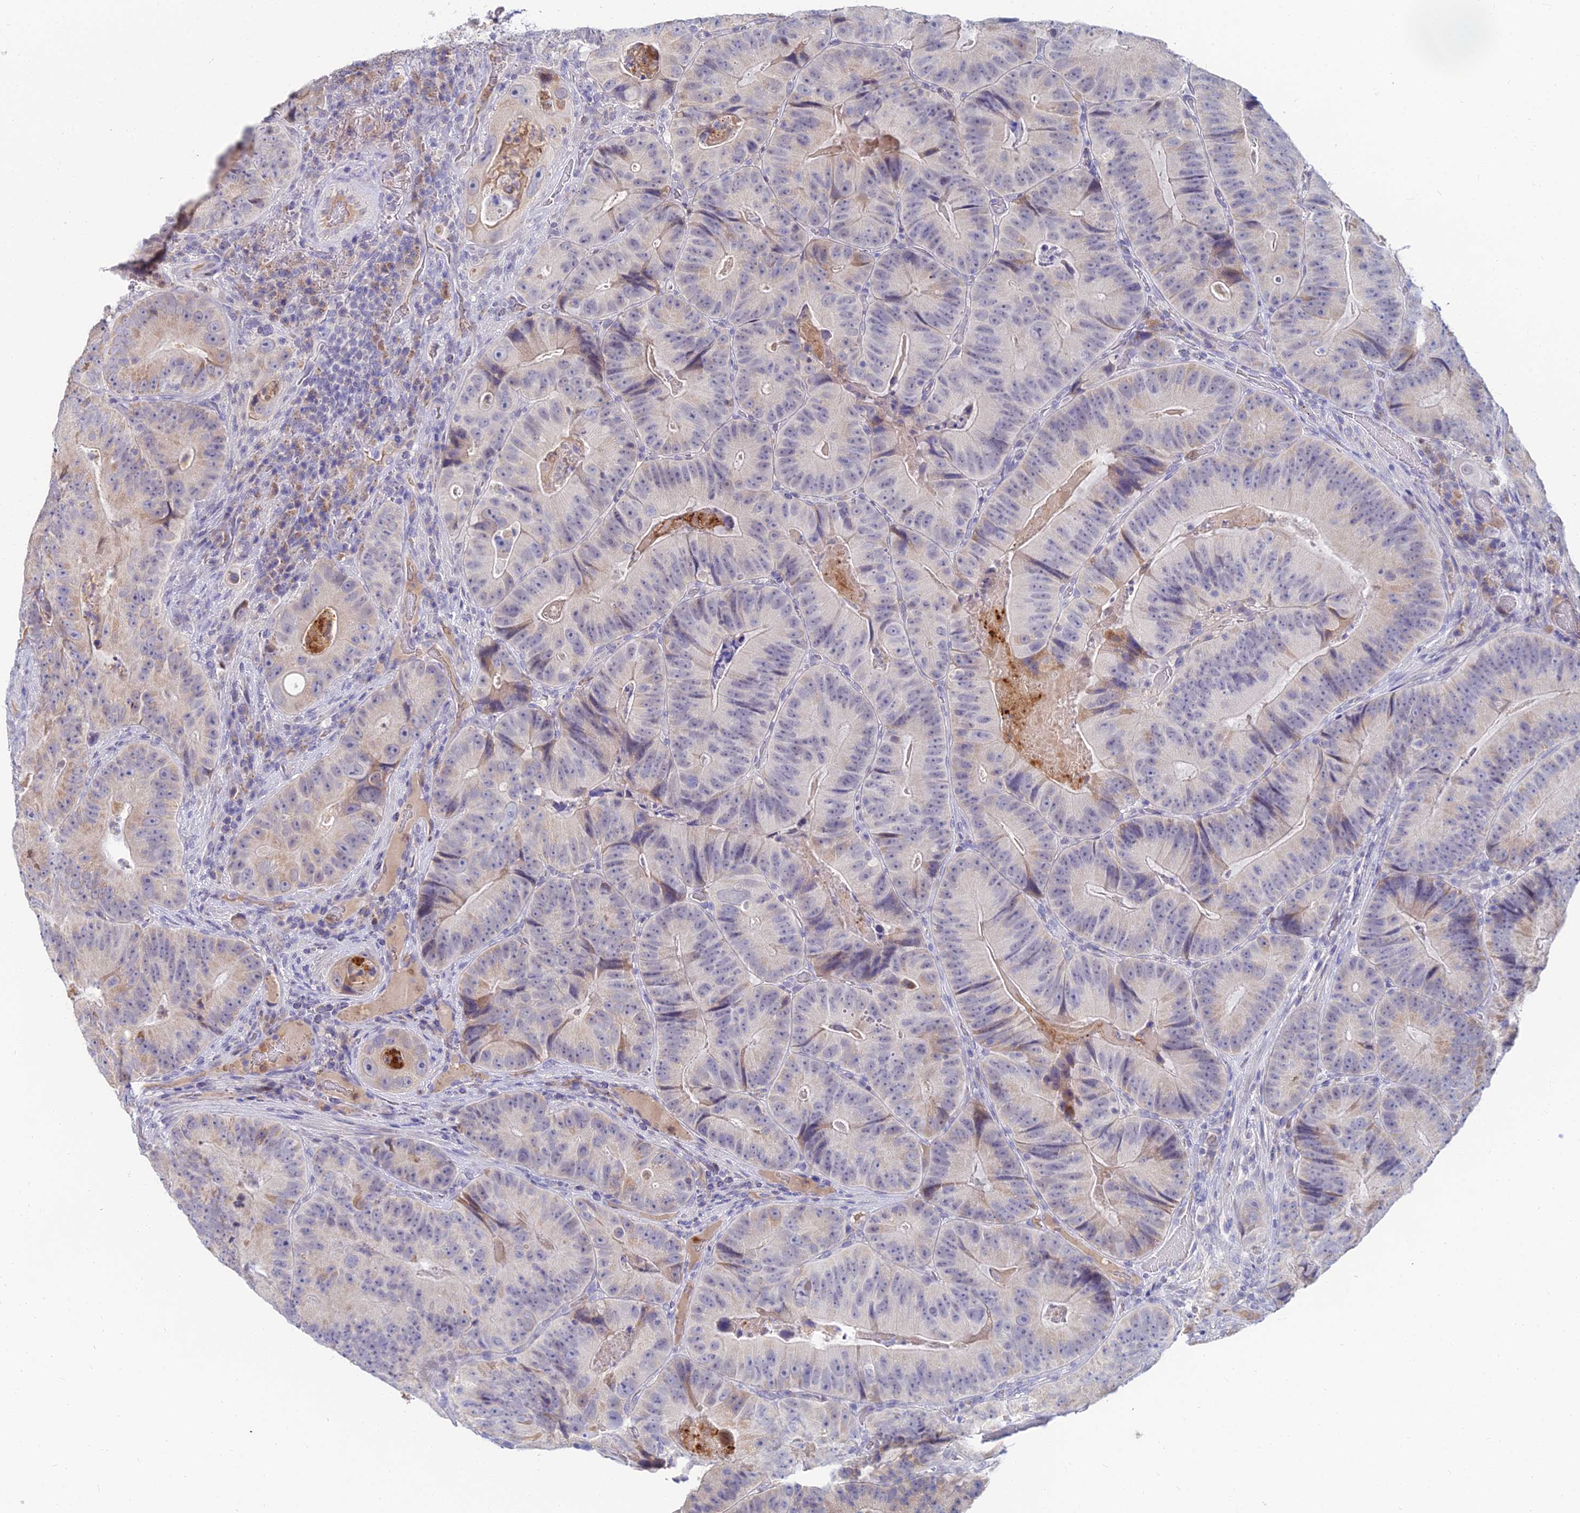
{"staining": {"intensity": "negative", "quantity": "none", "location": "none"}, "tissue": "colorectal cancer", "cell_type": "Tumor cells", "image_type": "cancer", "snomed": [{"axis": "morphology", "description": "Adenocarcinoma, NOS"}, {"axis": "topography", "description": "Colon"}], "caption": "Immunohistochemistry photomicrograph of neoplastic tissue: colorectal adenocarcinoma stained with DAB (3,3'-diaminobenzidine) exhibits no significant protein positivity in tumor cells. (Stains: DAB immunohistochemistry (IHC) with hematoxylin counter stain, Microscopy: brightfield microscopy at high magnification).", "gene": "GOLGA6D", "patient": {"sex": "female", "age": 86}}